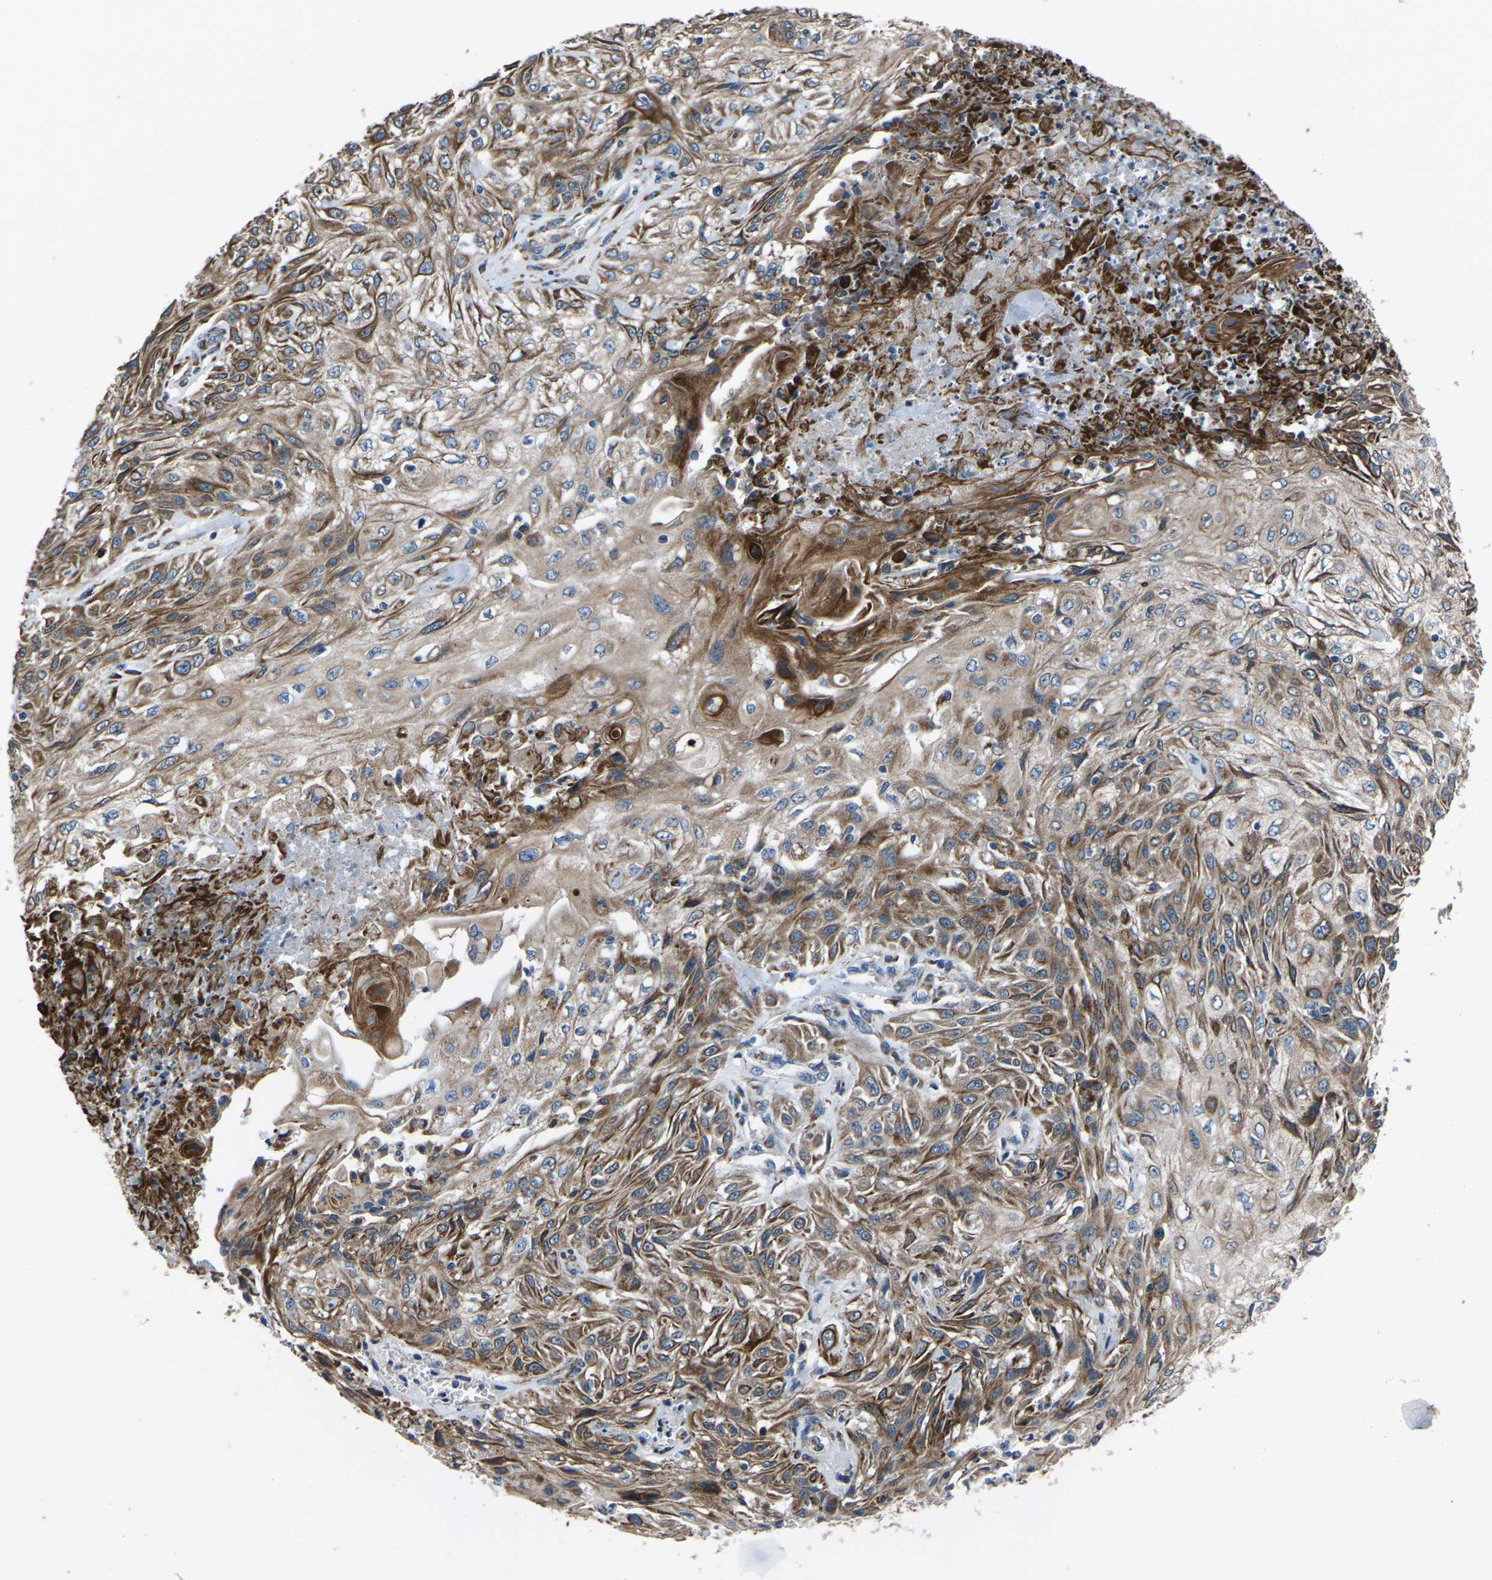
{"staining": {"intensity": "moderate", "quantity": ">75%", "location": "cytoplasmic/membranous"}, "tissue": "skin cancer", "cell_type": "Tumor cells", "image_type": "cancer", "snomed": [{"axis": "morphology", "description": "Squamous cell carcinoma, NOS"}, {"axis": "topography", "description": "Skin"}], "caption": "Tumor cells show moderate cytoplasmic/membranous staining in about >75% of cells in squamous cell carcinoma (skin). The staining was performed using DAB (3,3'-diaminobenzidine) to visualize the protein expression in brown, while the nuclei were stained in blue with hematoxylin (Magnification: 20x).", "gene": "GABRP", "patient": {"sex": "male", "age": 75}}